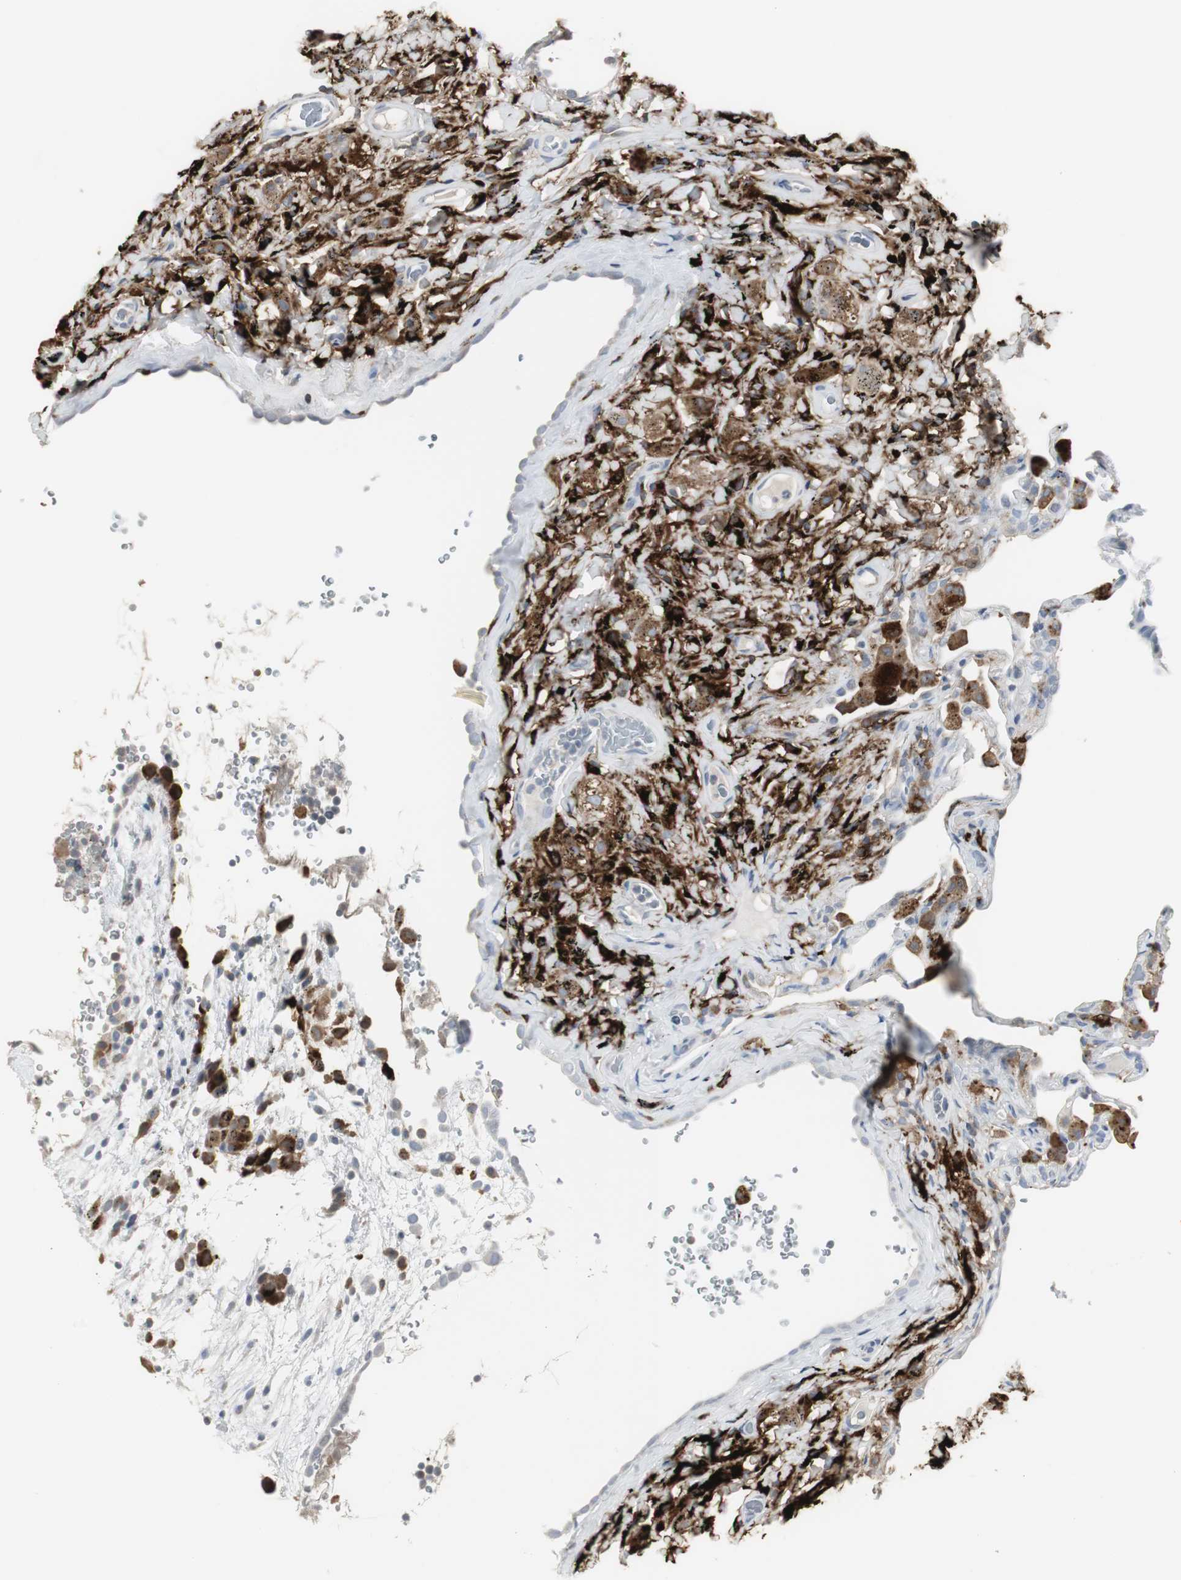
{"staining": {"intensity": "strong", "quantity": "<25%", "location": "cytoplasmic/membranous"}, "tissue": "lung", "cell_type": "Alveolar cells", "image_type": "normal", "snomed": [{"axis": "morphology", "description": "Normal tissue, NOS"}, {"axis": "topography", "description": "Lung"}], "caption": "IHC staining of benign lung, which shows medium levels of strong cytoplasmic/membranous staining in about <25% of alveolar cells indicating strong cytoplasmic/membranous protein positivity. The staining was performed using DAB (brown) for protein detection and nuclei were counterstained in hematoxylin (blue).", "gene": "PI15", "patient": {"sex": "male", "age": 59}}